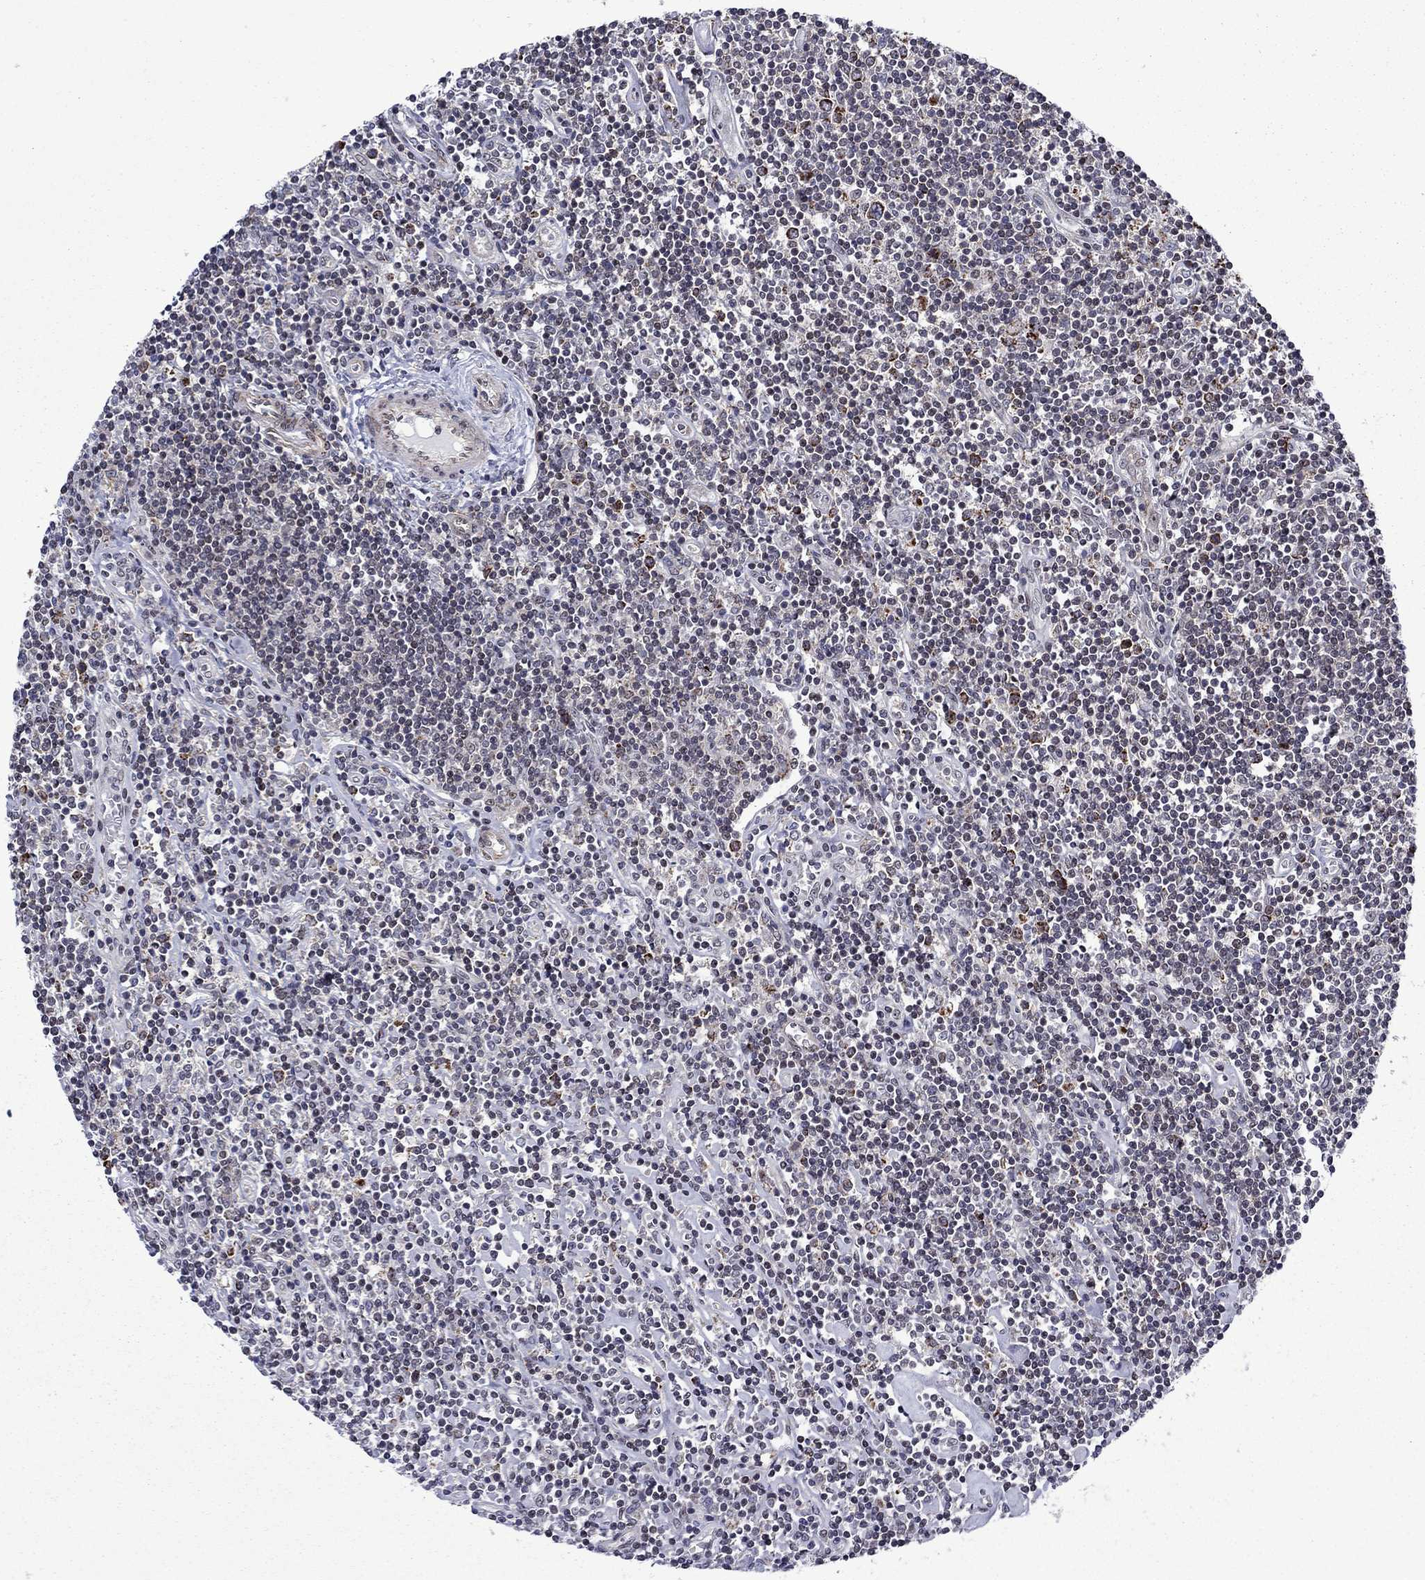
{"staining": {"intensity": "negative", "quantity": "none", "location": "none"}, "tissue": "lymphoma", "cell_type": "Tumor cells", "image_type": "cancer", "snomed": [{"axis": "morphology", "description": "Hodgkin's disease, NOS"}, {"axis": "topography", "description": "Lymph node"}], "caption": "Tumor cells show no significant positivity in lymphoma.", "gene": "SURF2", "patient": {"sex": "male", "age": 40}}